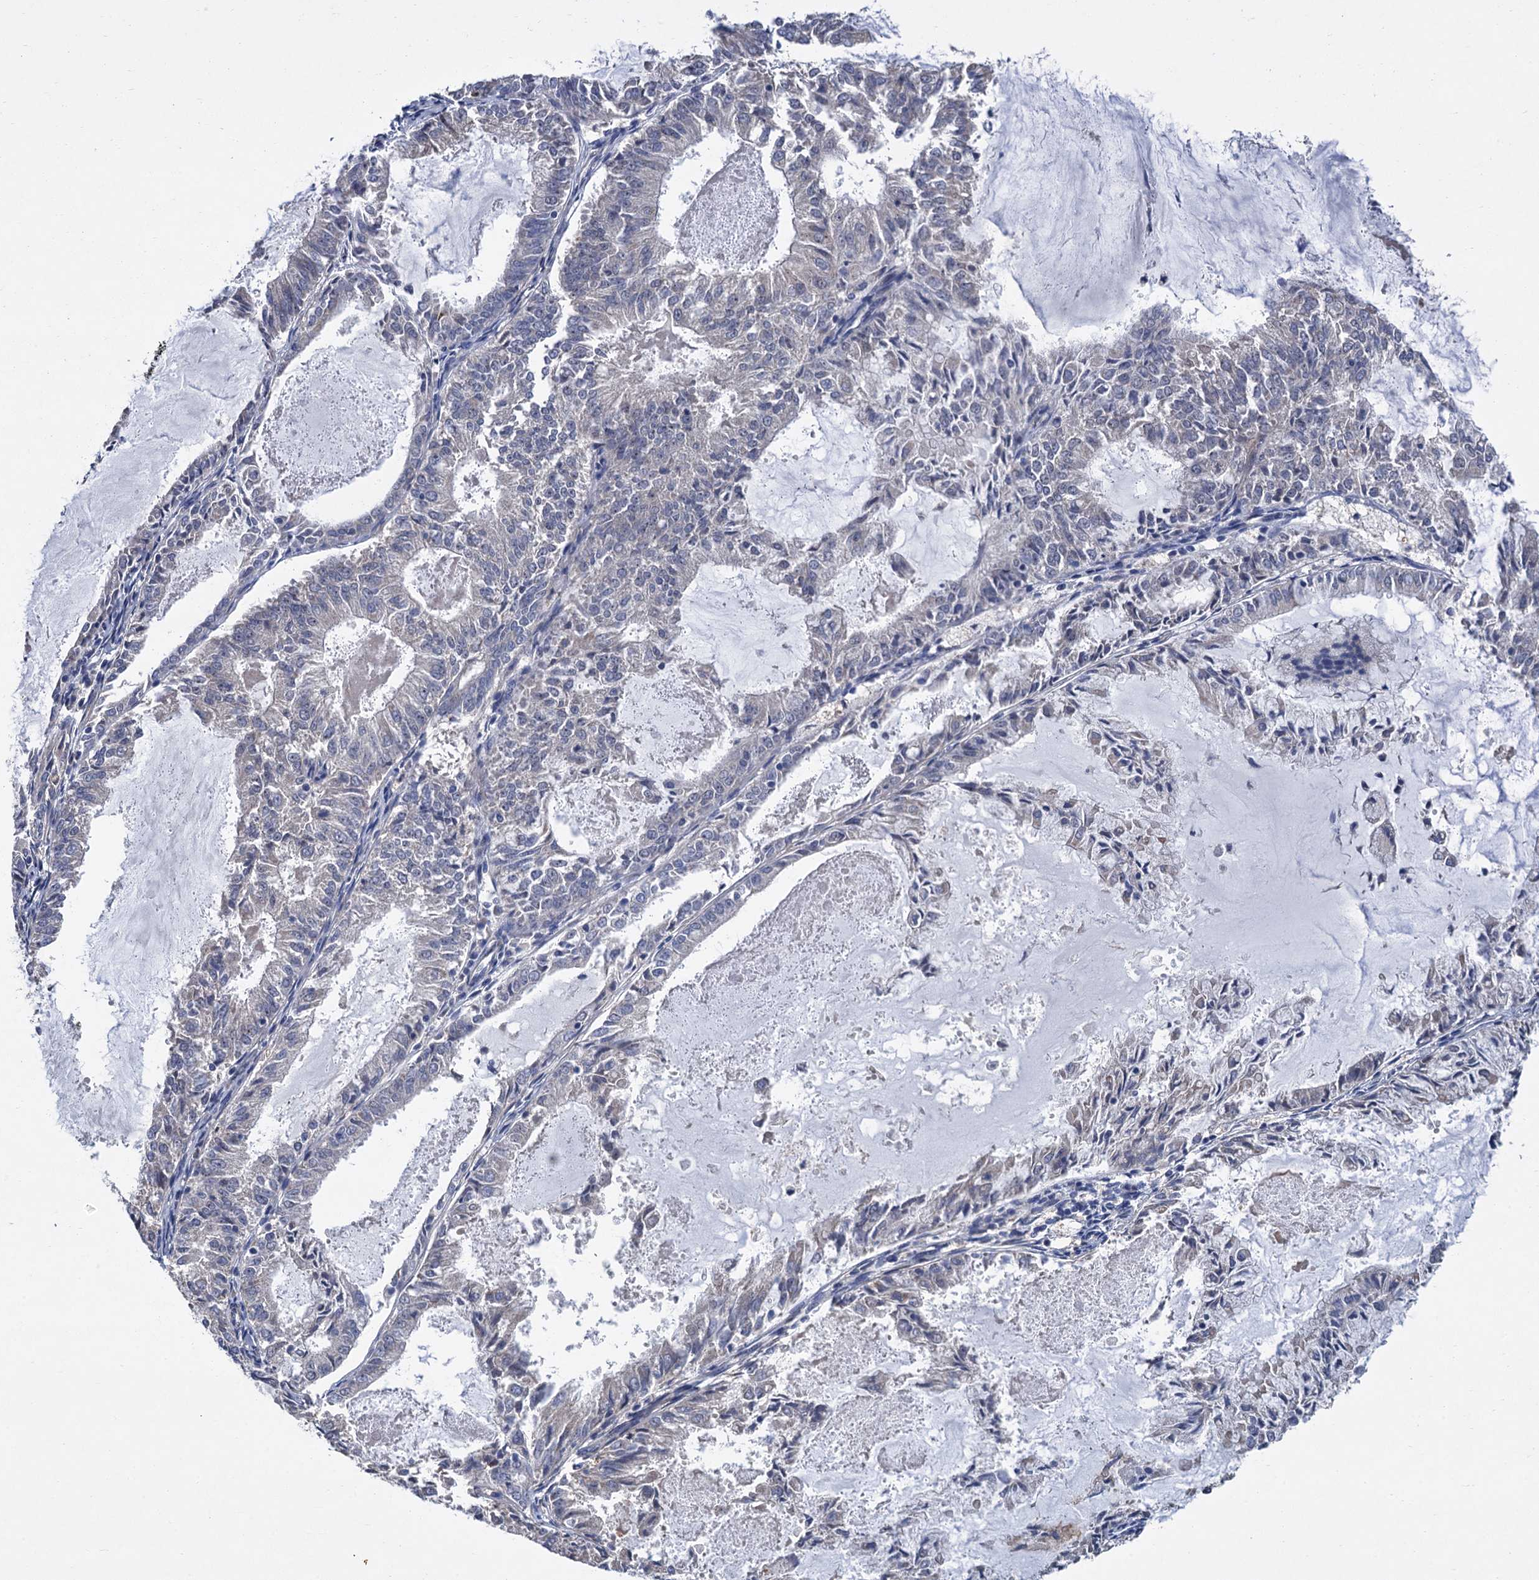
{"staining": {"intensity": "negative", "quantity": "none", "location": "none"}, "tissue": "endometrial cancer", "cell_type": "Tumor cells", "image_type": "cancer", "snomed": [{"axis": "morphology", "description": "Adenocarcinoma, NOS"}, {"axis": "topography", "description": "Endometrium"}], "caption": "Immunohistochemistry micrograph of human endometrial cancer stained for a protein (brown), which demonstrates no expression in tumor cells. Brightfield microscopy of immunohistochemistry stained with DAB (3,3'-diaminobenzidine) (brown) and hematoxylin (blue), captured at high magnification.", "gene": "TRAF7", "patient": {"sex": "female", "age": 57}}